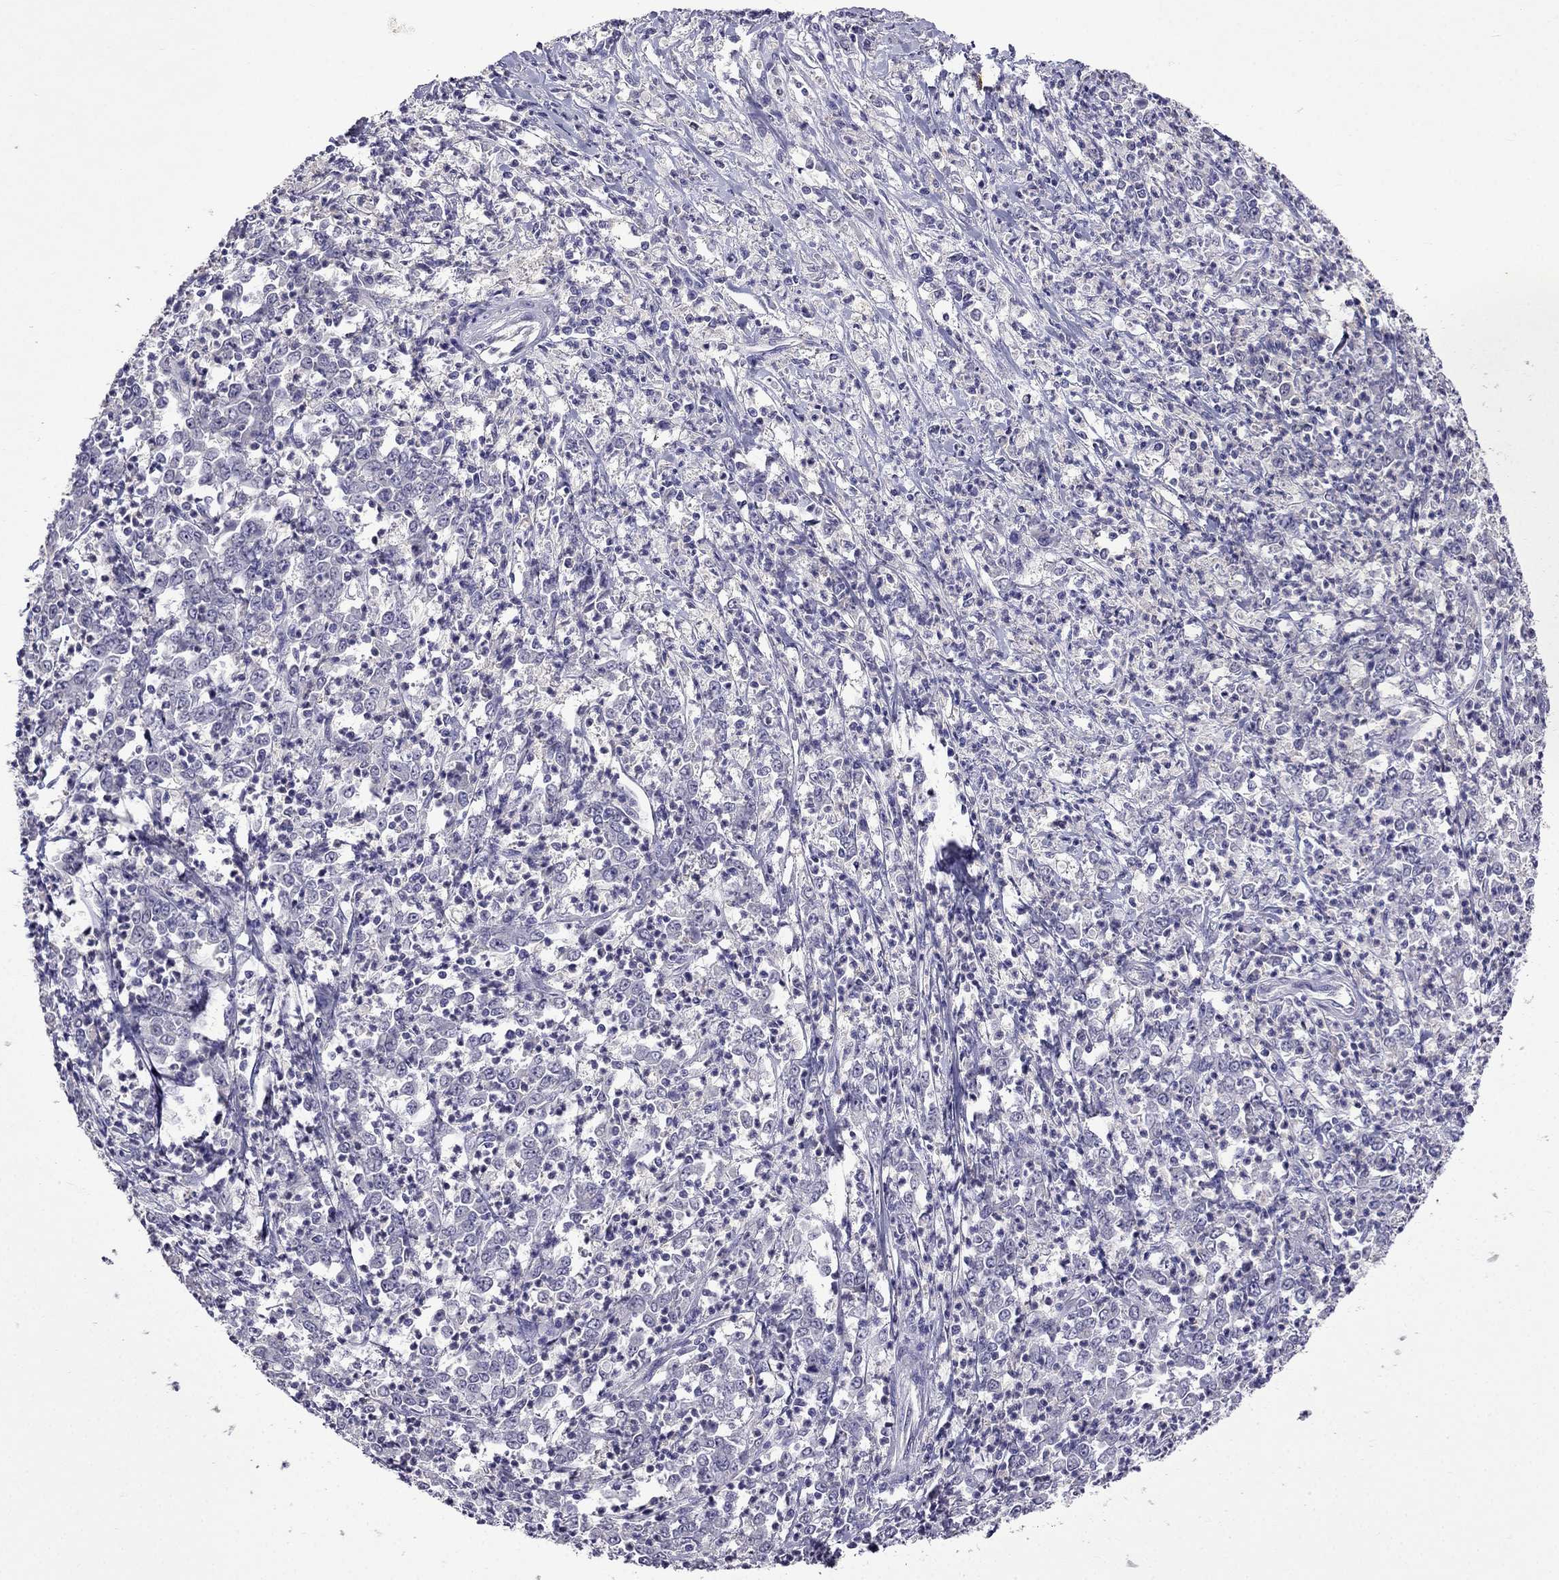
{"staining": {"intensity": "negative", "quantity": "none", "location": "none"}, "tissue": "stomach cancer", "cell_type": "Tumor cells", "image_type": "cancer", "snomed": [{"axis": "morphology", "description": "Adenocarcinoma, NOS"}, {"axis": "topography", "description": "Stomach, lower"}], "caption": "Tumor cells are negative for brown protein staining in stomach cancer (adenocarcinoma).", "gene": "AQP9", "patient": {"sex": "female", "age": 71}}